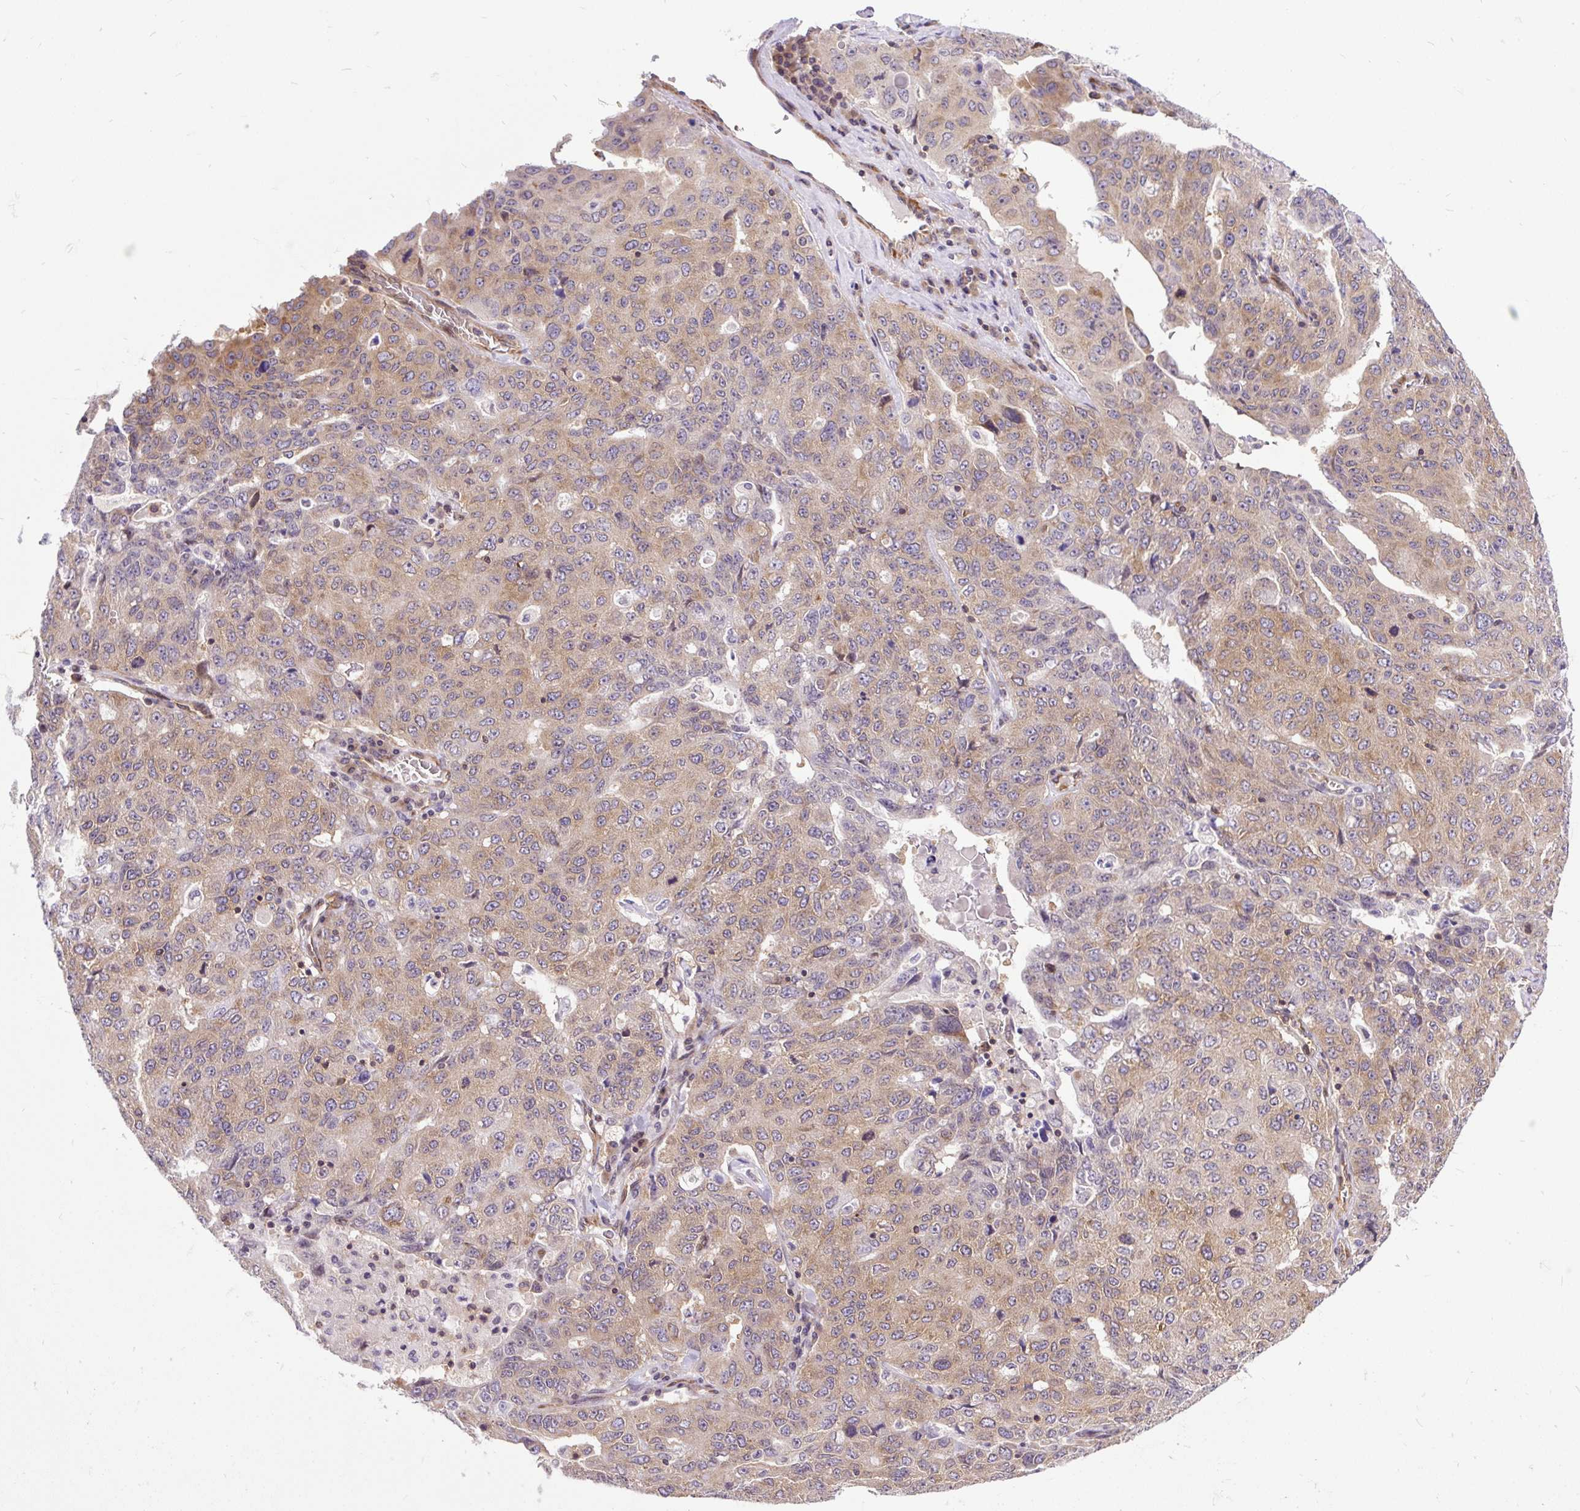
{"staining": {"intensity": "weak", "quantity": "25%-75%", "location": "cytoplasmic/membranous"}, "tissue": "ovarian cancer", "cell_type": "Tumor cells", "image_type": "cancer", "snomed": [{"axis": "morphology", "description": "Carcinoma, endometroid"}, {"axis": "topography", "description": "Ovary"}], "caption": "The micrograph reveals a brown stain indicating the presence of a protein in the cytoplasmic/membranous of tumor cells in ovarian cancer.", "gene": "TRIM17", "patient": {"sex": "female", "age": 62}}